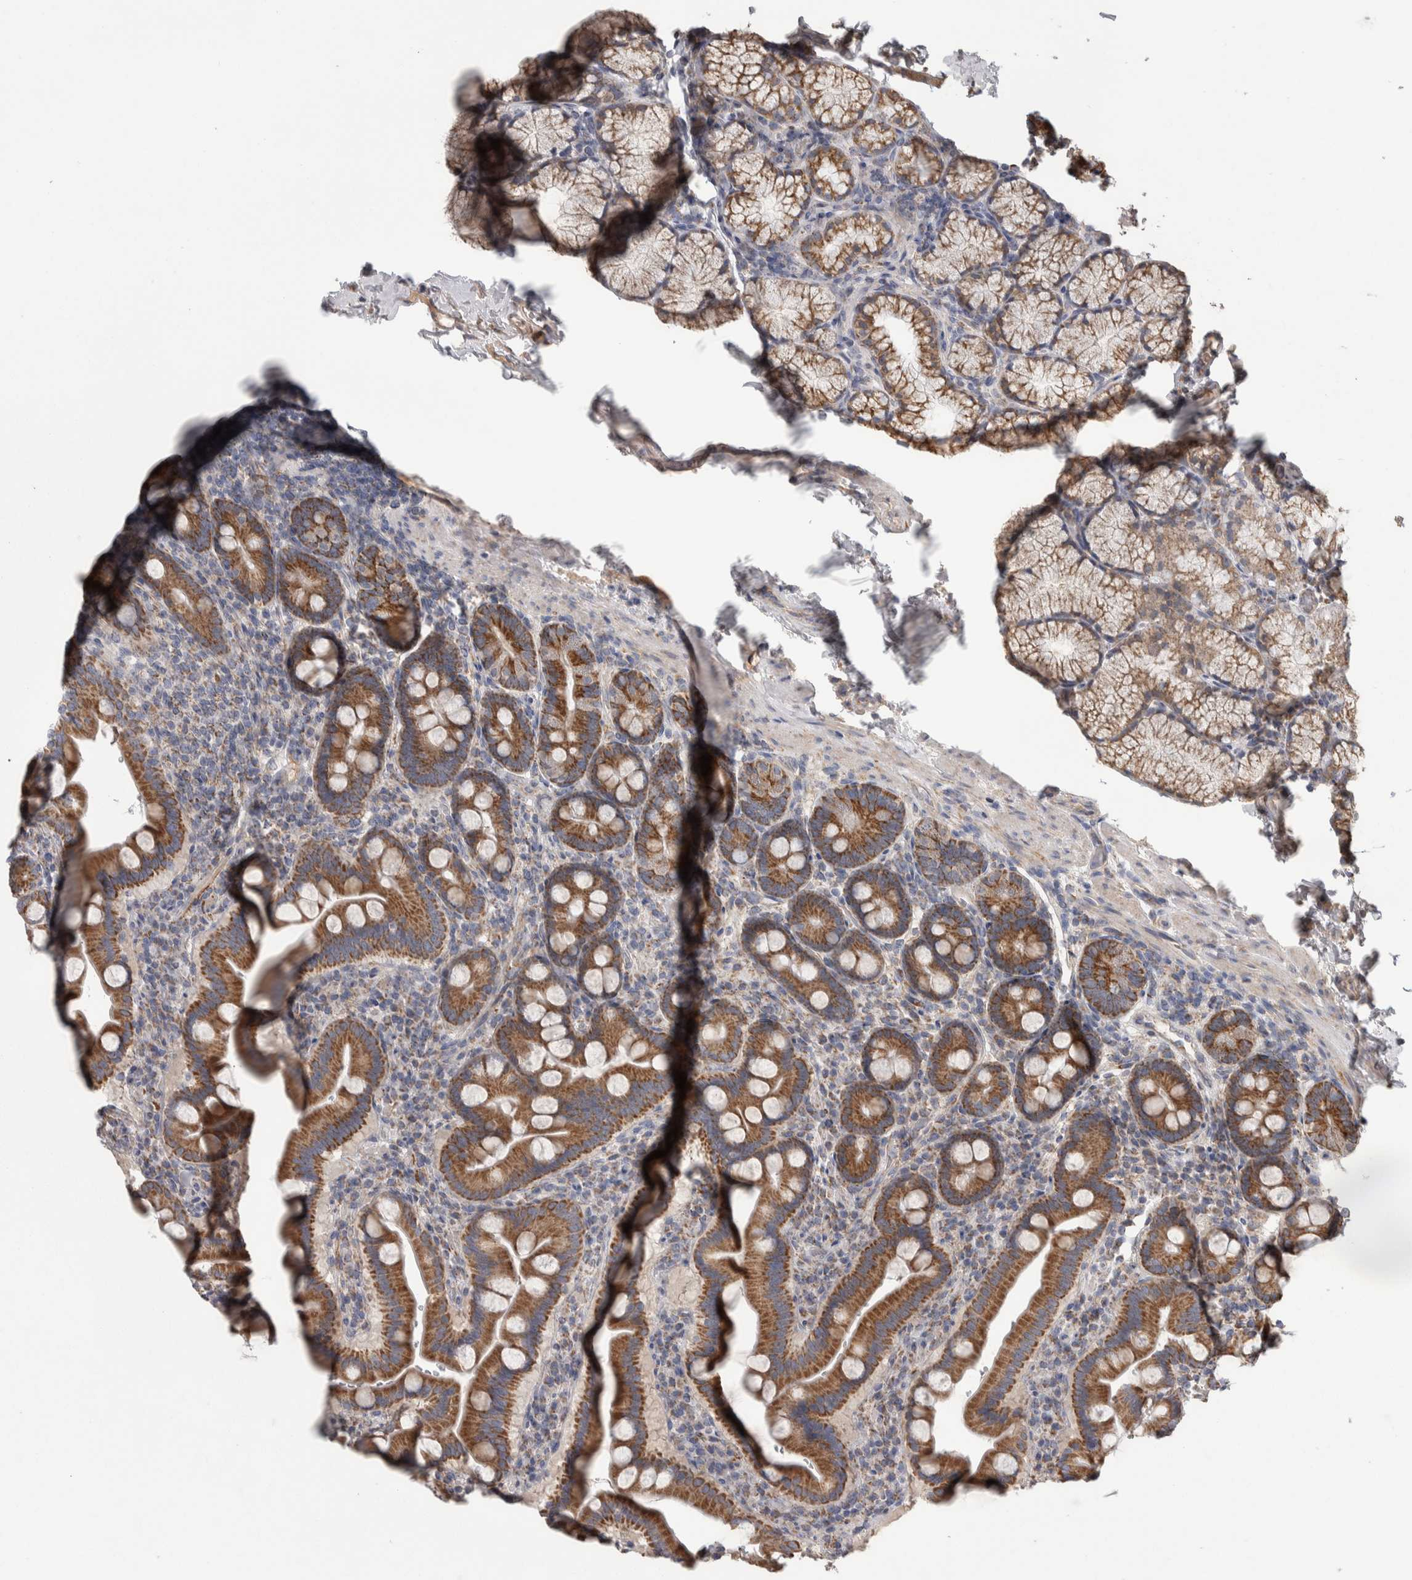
{"staining": {"intensity": "moderate", "quantity": ">75%", "location": "cytoplasmic/membranous"}, "tissue": "duodenum", "cell_type": "Glandular cells", "image_type": "normal", "snomed": [{"axis": "morphology", "description": "Normal tissue, NOS"}, {"axis": "morphology", "description": "Adenocarcinoma, NOS"}, {"axis": "topography", "description": "Pancreas"}, {"axis": "topography", "description": "Duodenum"}], "caption": "IHC micrograph of benign human duodenum stained for a protein (brown), which displays medium levels of moderate cytoplasmic/membranous expression in about >75% of glandular cells.", "gene": "SCO1", "patient": {"sex": "male", "age": 50}}